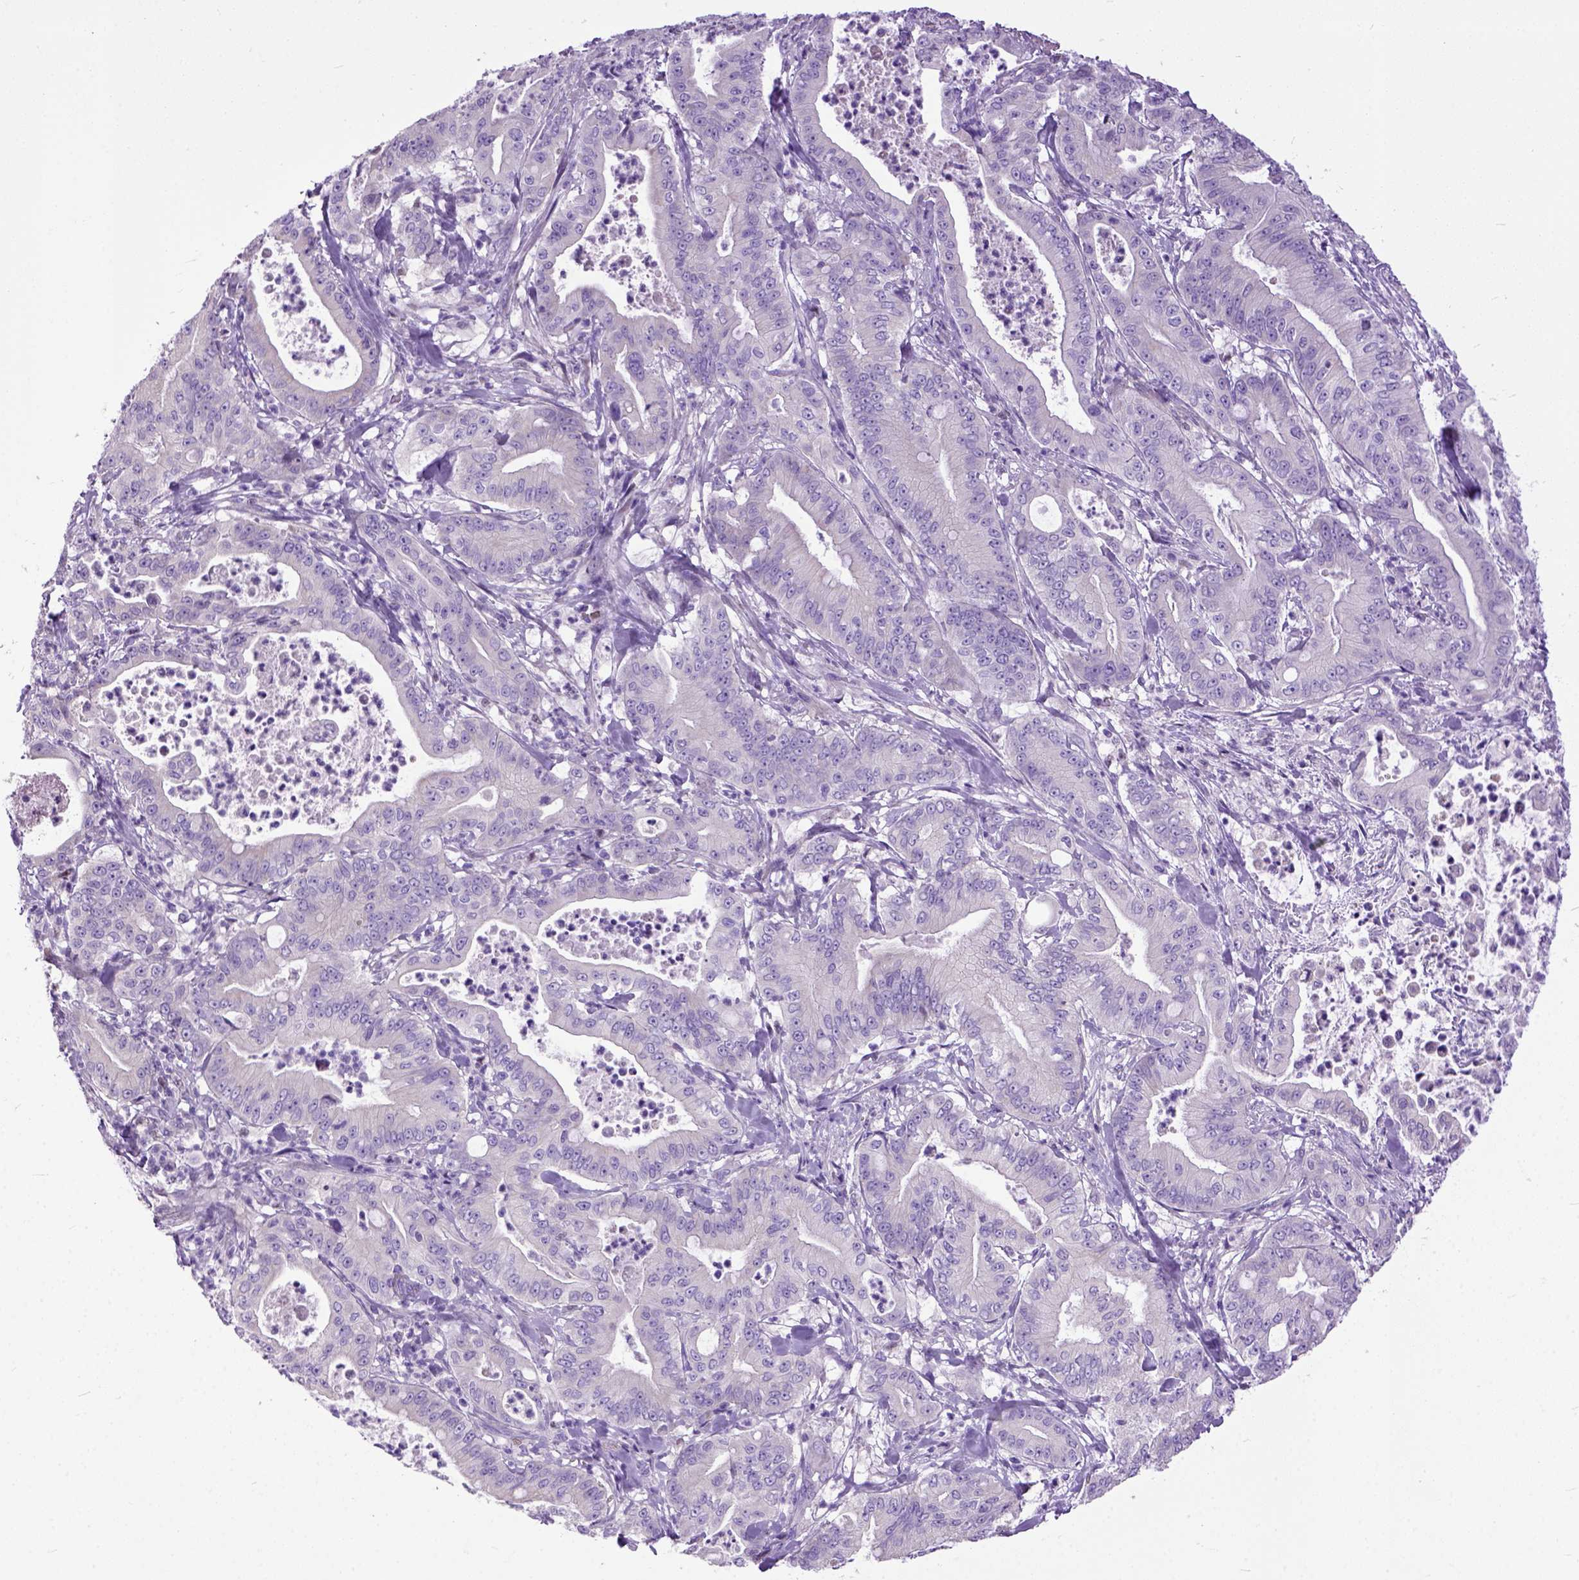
{"staining": {"intensity": "negative", "quantity": "none", "location": "none"}, "tissue": "pancreatic cancer", "cell_type": "Tumor cells", "image_type": "cancer", "snomed": [{"axis": "morphology", "description": "Adenocarcinoma, NOS"}, {"axis": "topography", "description": "Pancreas"}], "caption": "Pancreatic cancer (adenocarcinoma) was stained to show a protein in brown. There is no significant positivity in tumor cells.", "gene": "CRB1", "patient": {"sex": "male", "age": 71}}